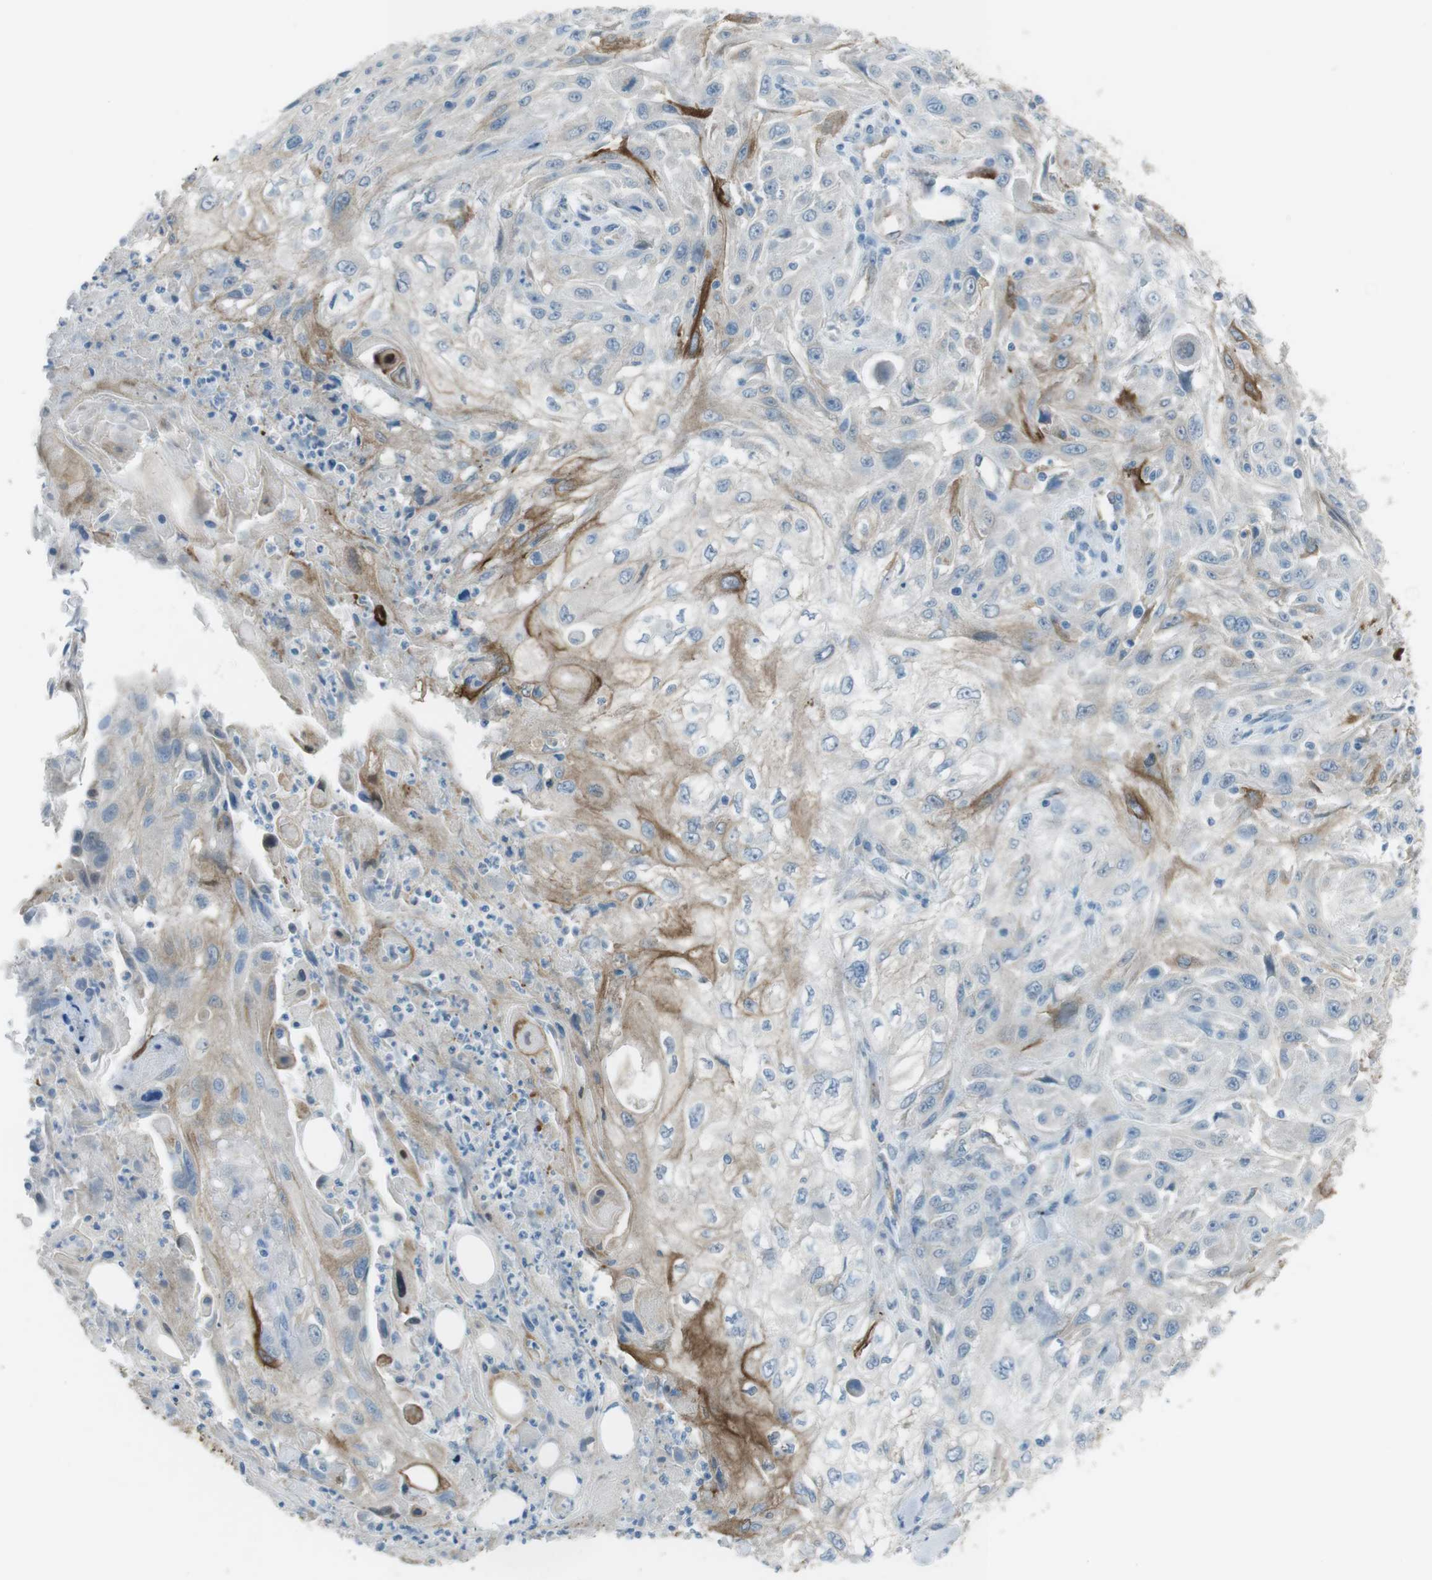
{"staining": {"intensity": "moderate", "quantity": "<25%", "location": "cytoplasmic/membranous"}, "tissue": "skin cancer", "cell_type": "Tumor cells", "image_type": "cancer", "snomed": [{"axis": "morphology", "description": "Squamous cell carcinoma, NOS"}, {"axis": "topography", "description": "Skin"}], "caption": "Skin squamous cell carcinoma stained for a protein reveals moderate cytoplasmic/membranous positivity in tumor cells.", "gene": "TUBB2A", "patient": {"sex": "male", "age": 75}}